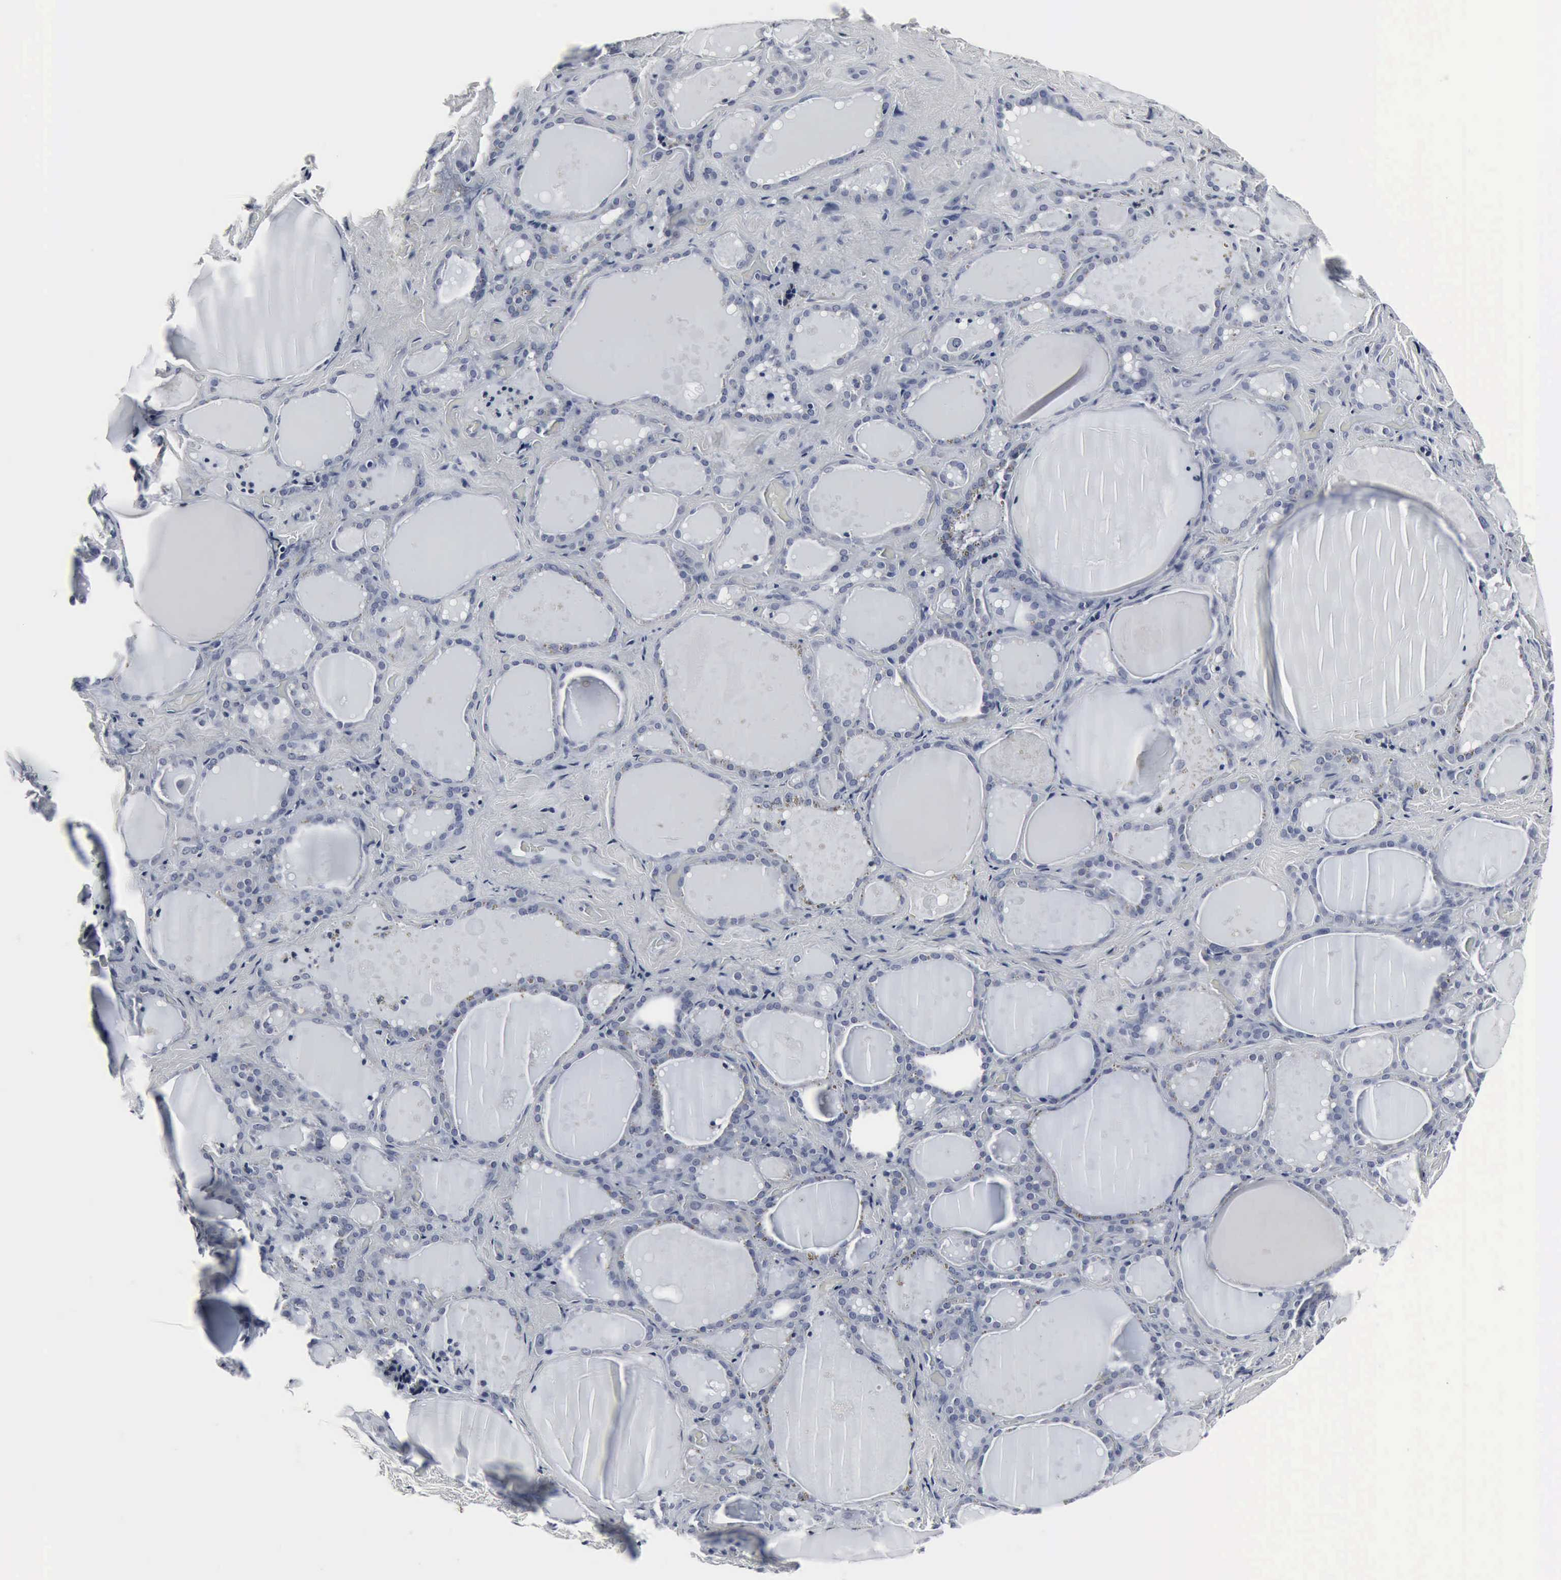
{"staining": {"intensity": "negative", "quantity": "none", "location": "none"}, "tissue": "thyroid gland", "cell_type": "Glandular cells", "image_type": "normal", "snomed": [{"axis": "morphology", "description": "Normal tissue, NOS"}, {"axis": "topography", "description": "Thyroid gland"}], "caption": "Immunohistochemistry photomicrograph of benign thyroid gland: thyroid gland stained with DAB shows no significant protein expression in glandular cells.", "gene": "SNAP25", "patient": {"sex": "female", "age": 75}}